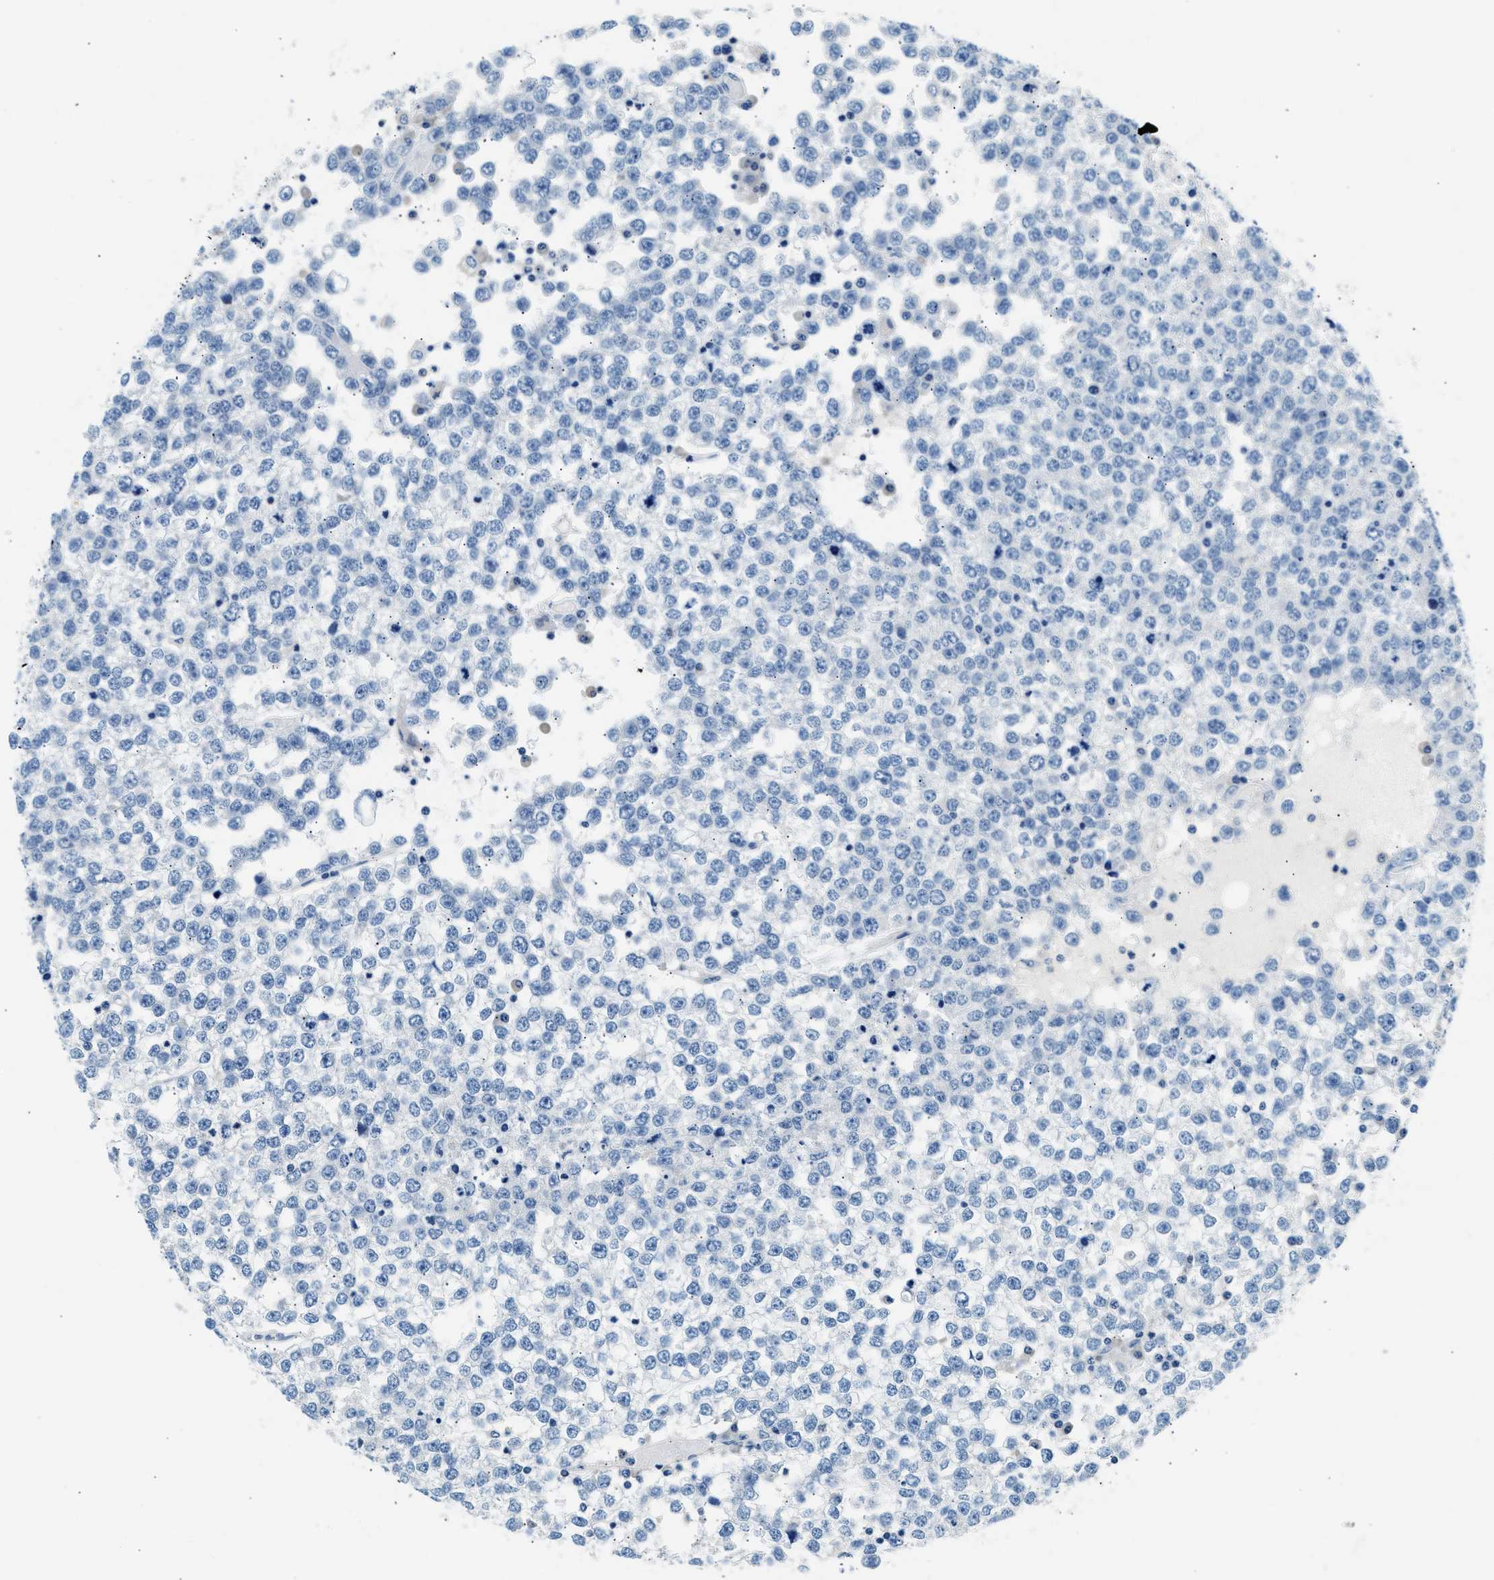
{"staining": {"intensity": "negative", "quantity": "none", "location": "none"}, "tissue": "testis cancer", "cell_type": "Tumor cells", "image_type": "cancer", "snomed": [{"axis": "morphology", "description": "Seminoma, NOS"}, {"axis": "topography", "description": "Testis"}], "caption": "IHC of human testis seminoma reveals no positivity in tumor cells.", "gene": "CLDN18", "patient": {"sex": "male", "age": 65}}